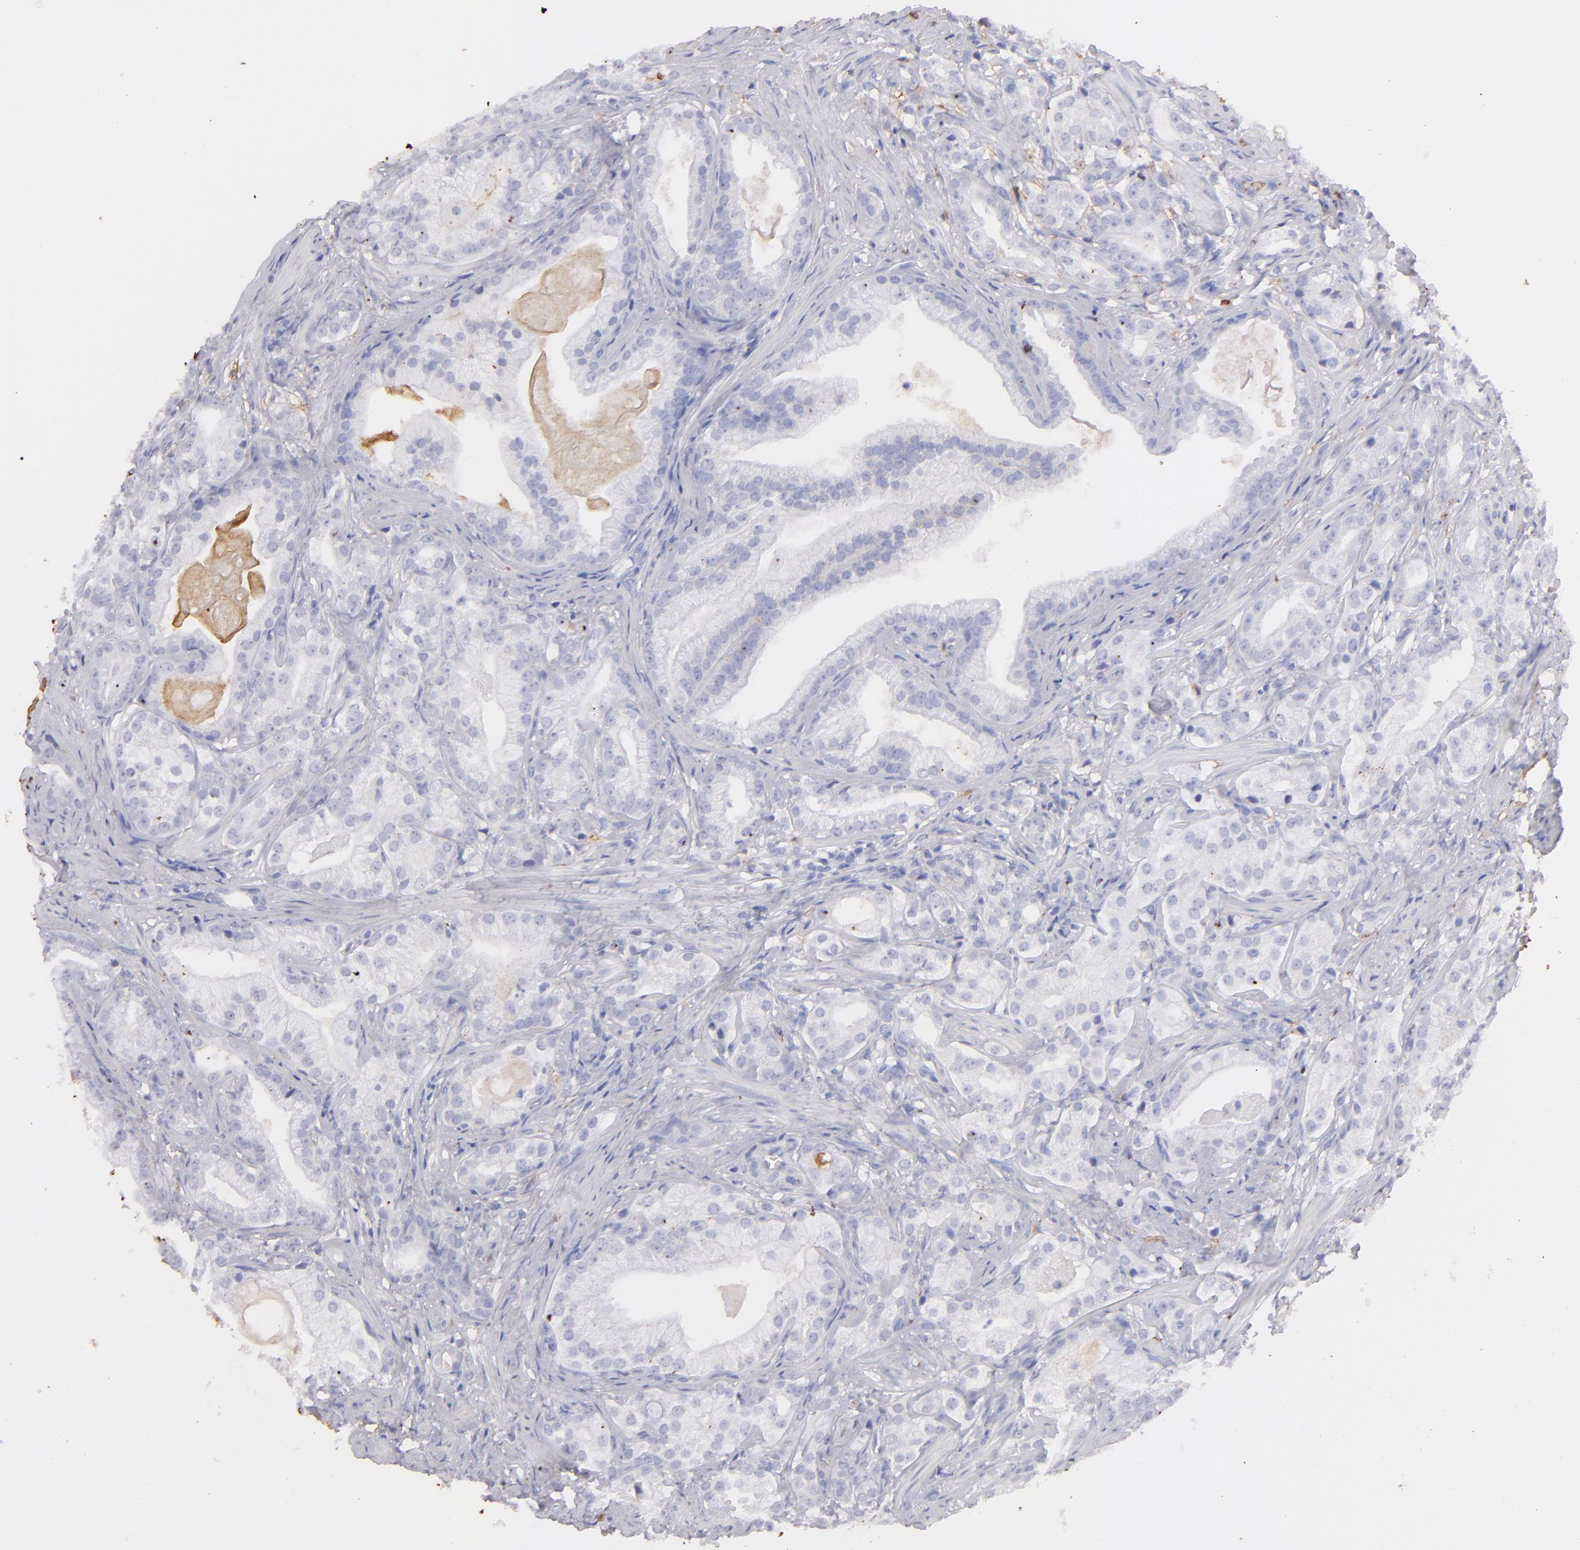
{"staining": {"intensity": "negative", "quantity": "none", "location": "none"}, "tissue": "prostate cancer", "cell_type": "Tumor cells", "image_type": "cancer", "snomed": [{"axis": "morphology", "description": "Adenocarcinoma, Low grade"}, {"axis": "topography", "description": "Prostate"}], "caption": "The immunohistochemistry (IHC) image has no significant staining in tumor cells of prostate low-grade adenocarcinoma tissue.", "gene": "FGB", "patient": {"sex": "male", "age": 59}}